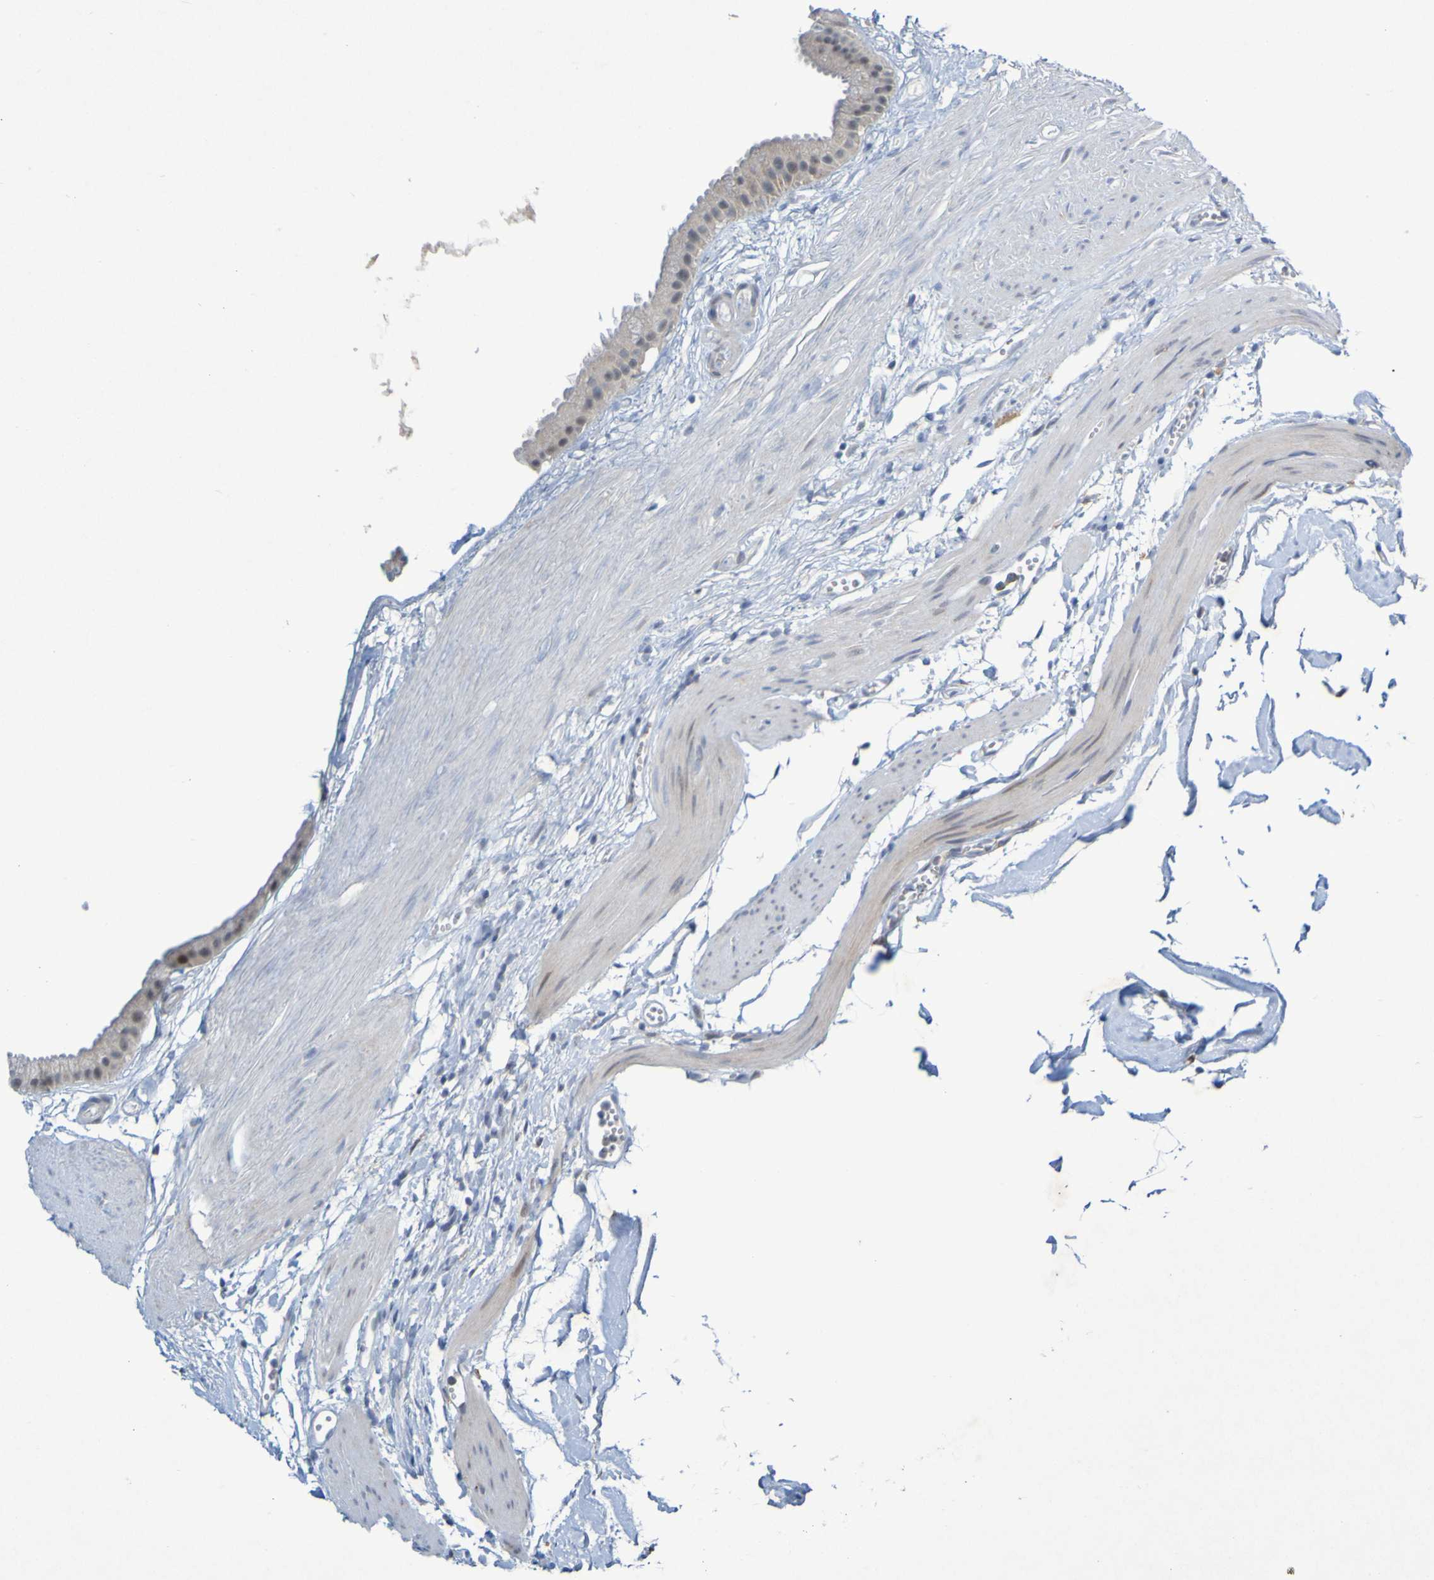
{"staining": {"intensity": "weak", "quantity": "25%-75%", "location": "cytoplasmic/membranous"}, "tissue": "gallbladder", "cell_type": "Glandular cells", "image_type": "normal", "snomed": [{"axis": "morphology", "description": "Normal tissue, NOS"}, {"axis": "topography", "description": "Gallbladder"}], "caption": "Brown immunohistochemical staining in benign gallbladder reveals weak cytoplasmic/membranous expression in approximately 25%-75% of glandular cells.", "gene": "LILRB5", "patient": {"sex": "female", "age": 64}}